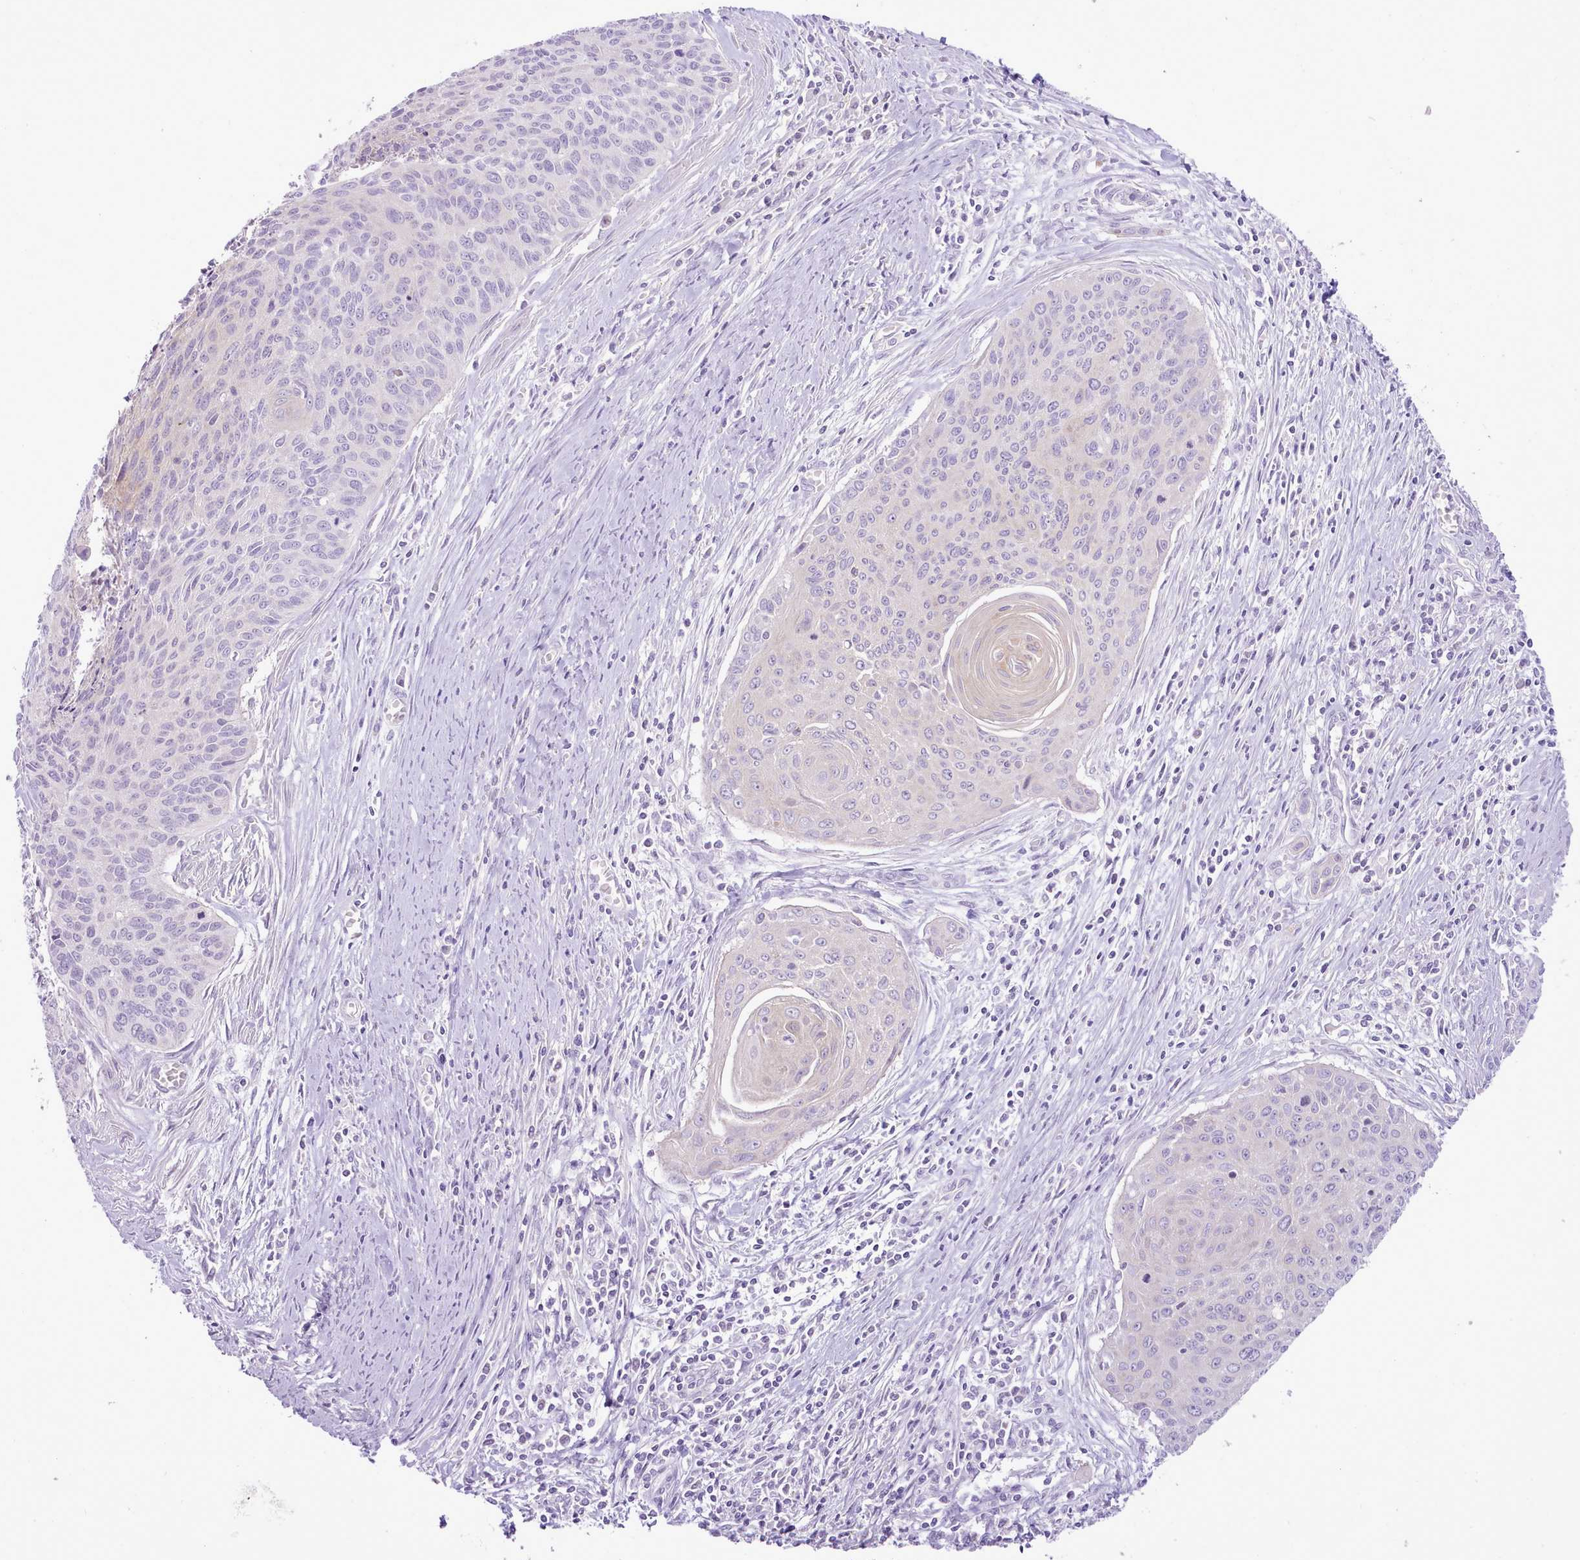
{"staining": {"intensity": "negative", "quantity": "none", "location": "none"}, "tissue": "cervical cancer", "cell_type": "Tumor cells", "image_type": "cancer", "snomed": [{"axis": "morphology", "description": "Squamous cell carcinoma, NOS"}, {"axis": "topography", "description": "Cervix"}], "caption": "A histopathology image of human squamous cell carcinoma (cervical) is negative for staining in tumor cells.", "gene": "MDFI", "patient": {"sex": "female", "age": 55}}